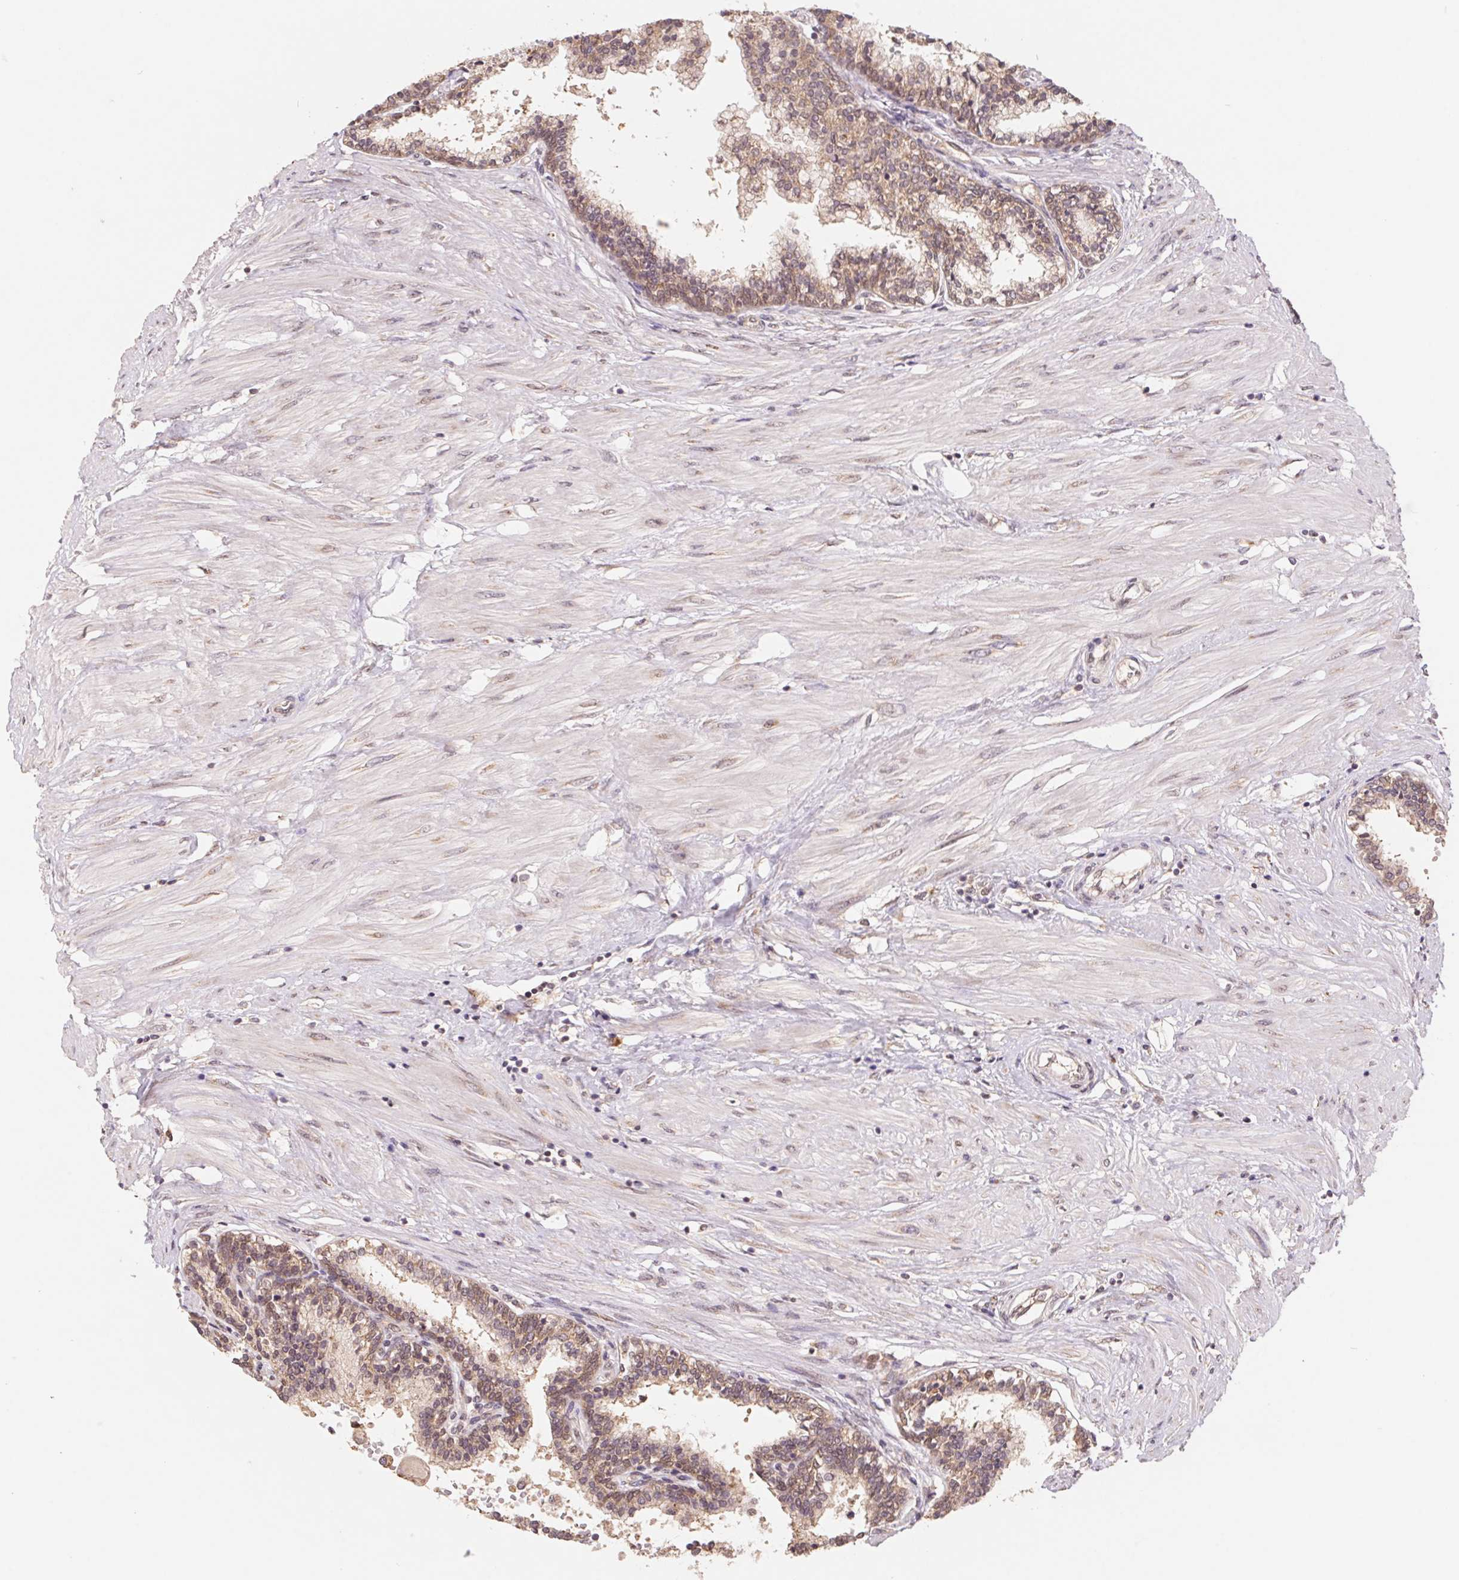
{"staining": {"intensity": "weak", "quantity": "25%-75%", "location": "cytoplasmic/membranous"}, "tissue": "prostate", "cell_type": "Glandular cells", "image_type": "normal", "snomed": [{"axis": "morphology", "description": "Normal tissue, NOS"}, {"axis": "topography", "description": "Prostate"}], "caption": "An image of prostate stained for a protein shows weak cytoplasmic/membranous brown staining in glandular cells.", "gene": "RPL27A", "patient": {"sex": "male", "age": 55}}